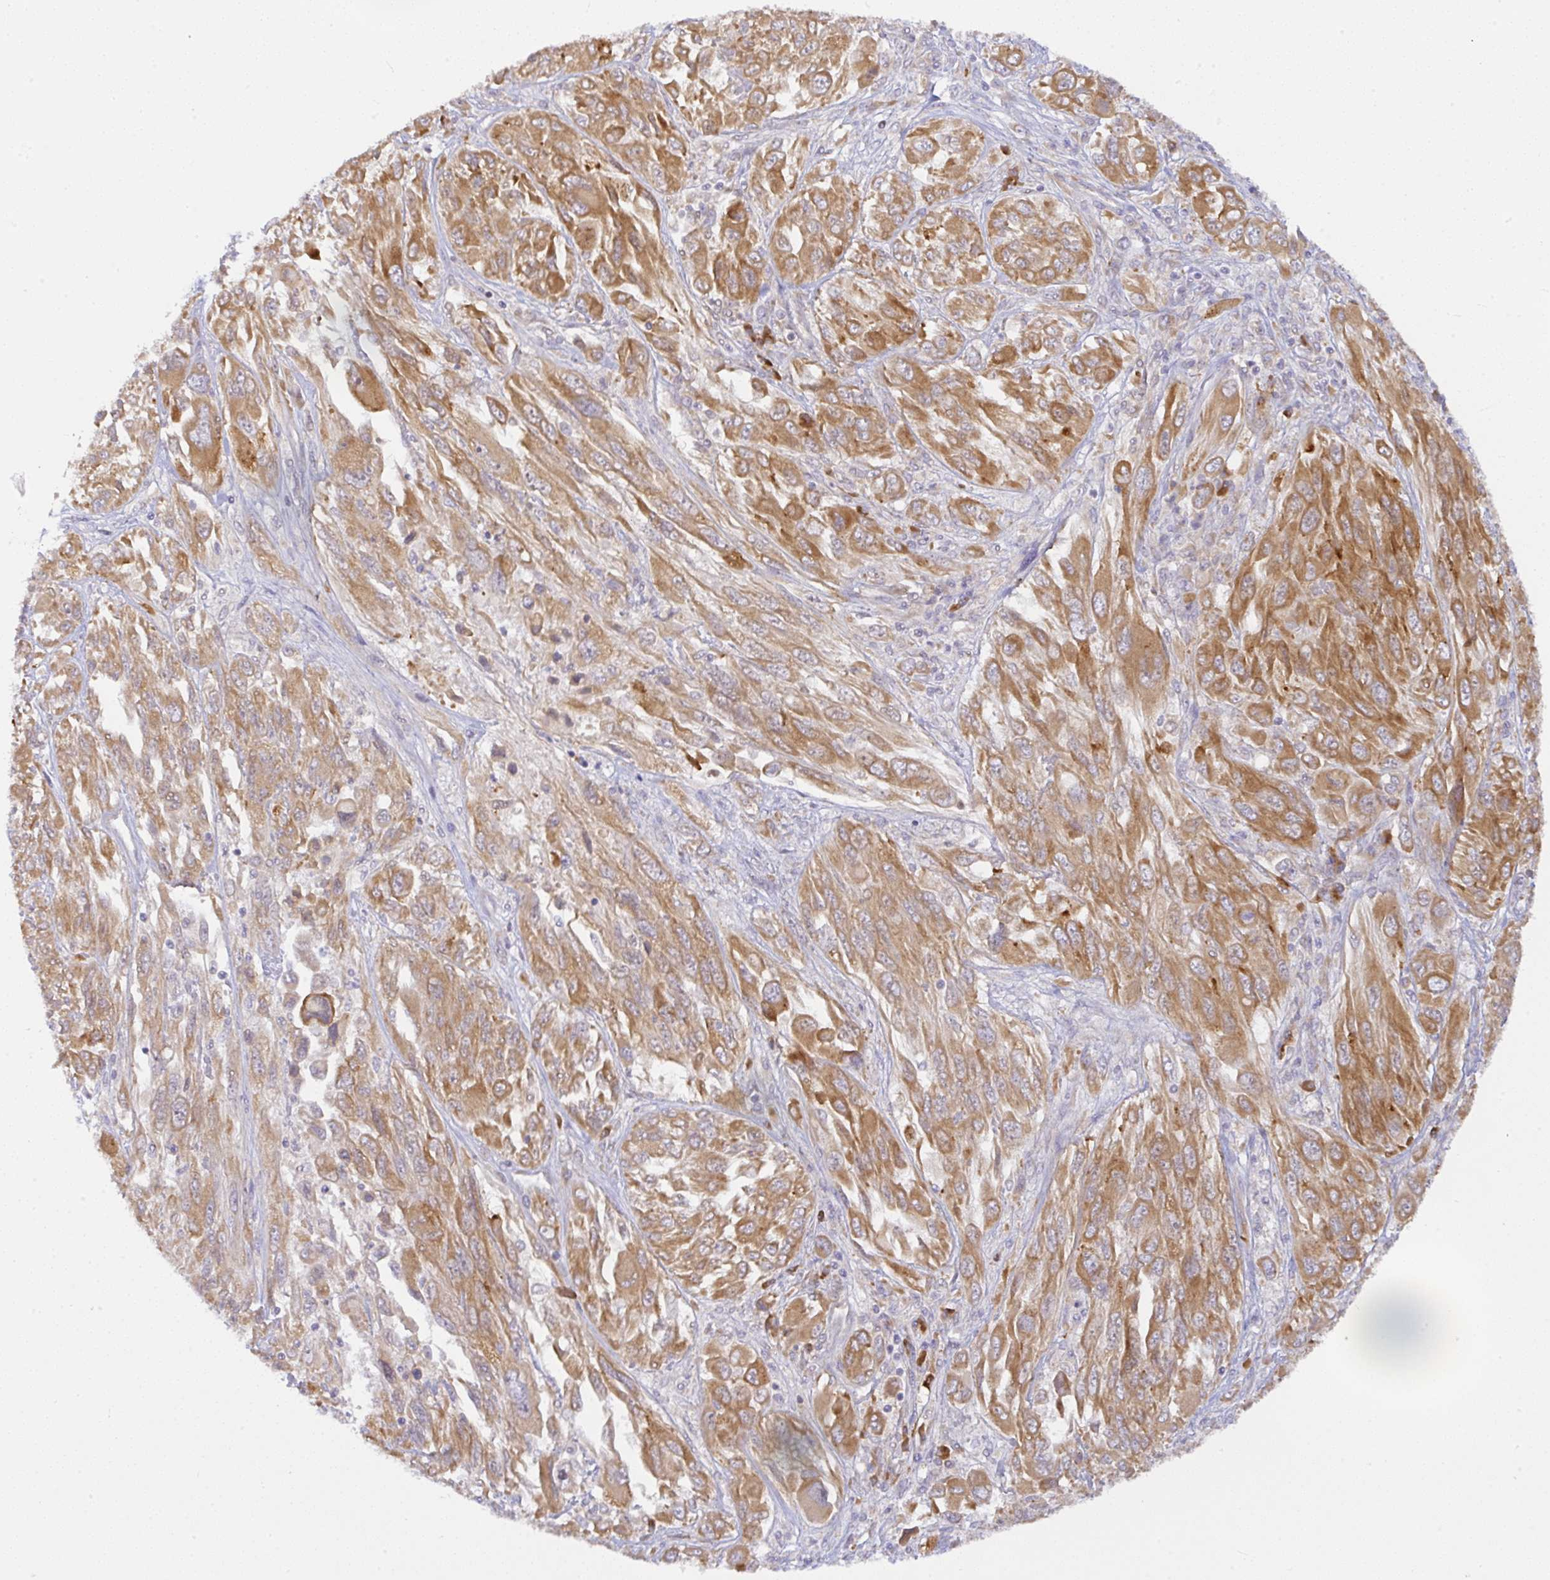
{"staining": {"intensity": "moderate", "quantity": ">75%", "location": "cytoplasmic/membranous"}, "tissue": "melanoma", "cell_type": "Tumor cells", "image_type": "cancer", "snomed": [{"axis": "morphology", "description": "Malignant melanoma, NOS"}, {"axis": "topography", "description": "Skin"}], "caption": "Protein staining by immunohistochemistry (IHC) reveals moderate cytoplasmic/membranous expression in approximately >75% of tumor cells in malignant melanoma.", "gene": "DERL2", "patient": {"sex": "female", "age": 91}}